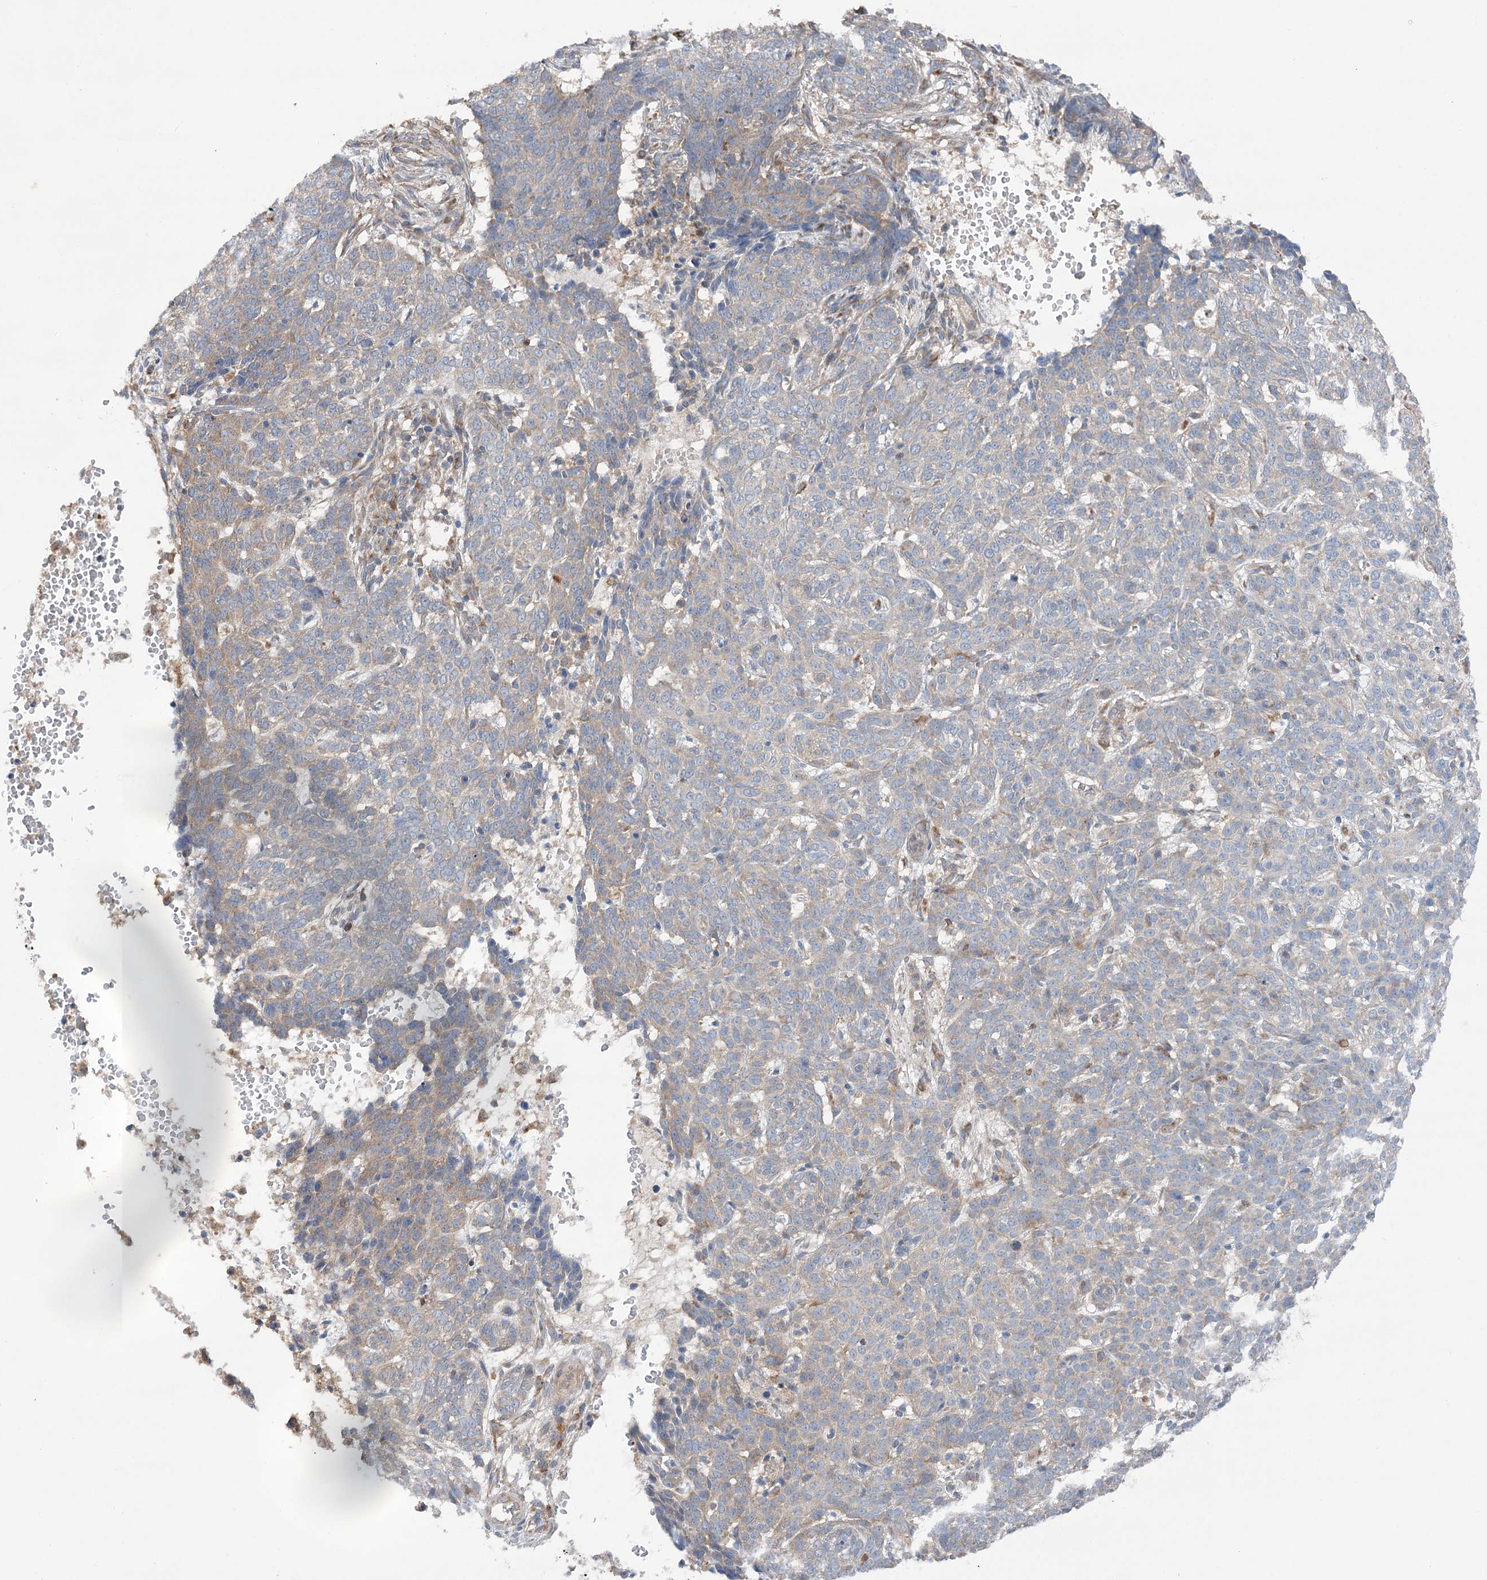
{"staining": {"intensity": "negative", "quantity": "none", "location": "none"}, "tissue": "skin cancer", "cell_type": "Tumor cells", "image_type": "cancer", "snomed": [{"axis": "morphology", "description": "Basal cell carcinoma"}, {"axis": "topography", "description": "Skin"}], "caption": "Photomicrograph shows no protein expression in tumor cells of skin cancer tissue.", "gene": "VPS37B", "patient": {"sex": "male", "age": 85}}